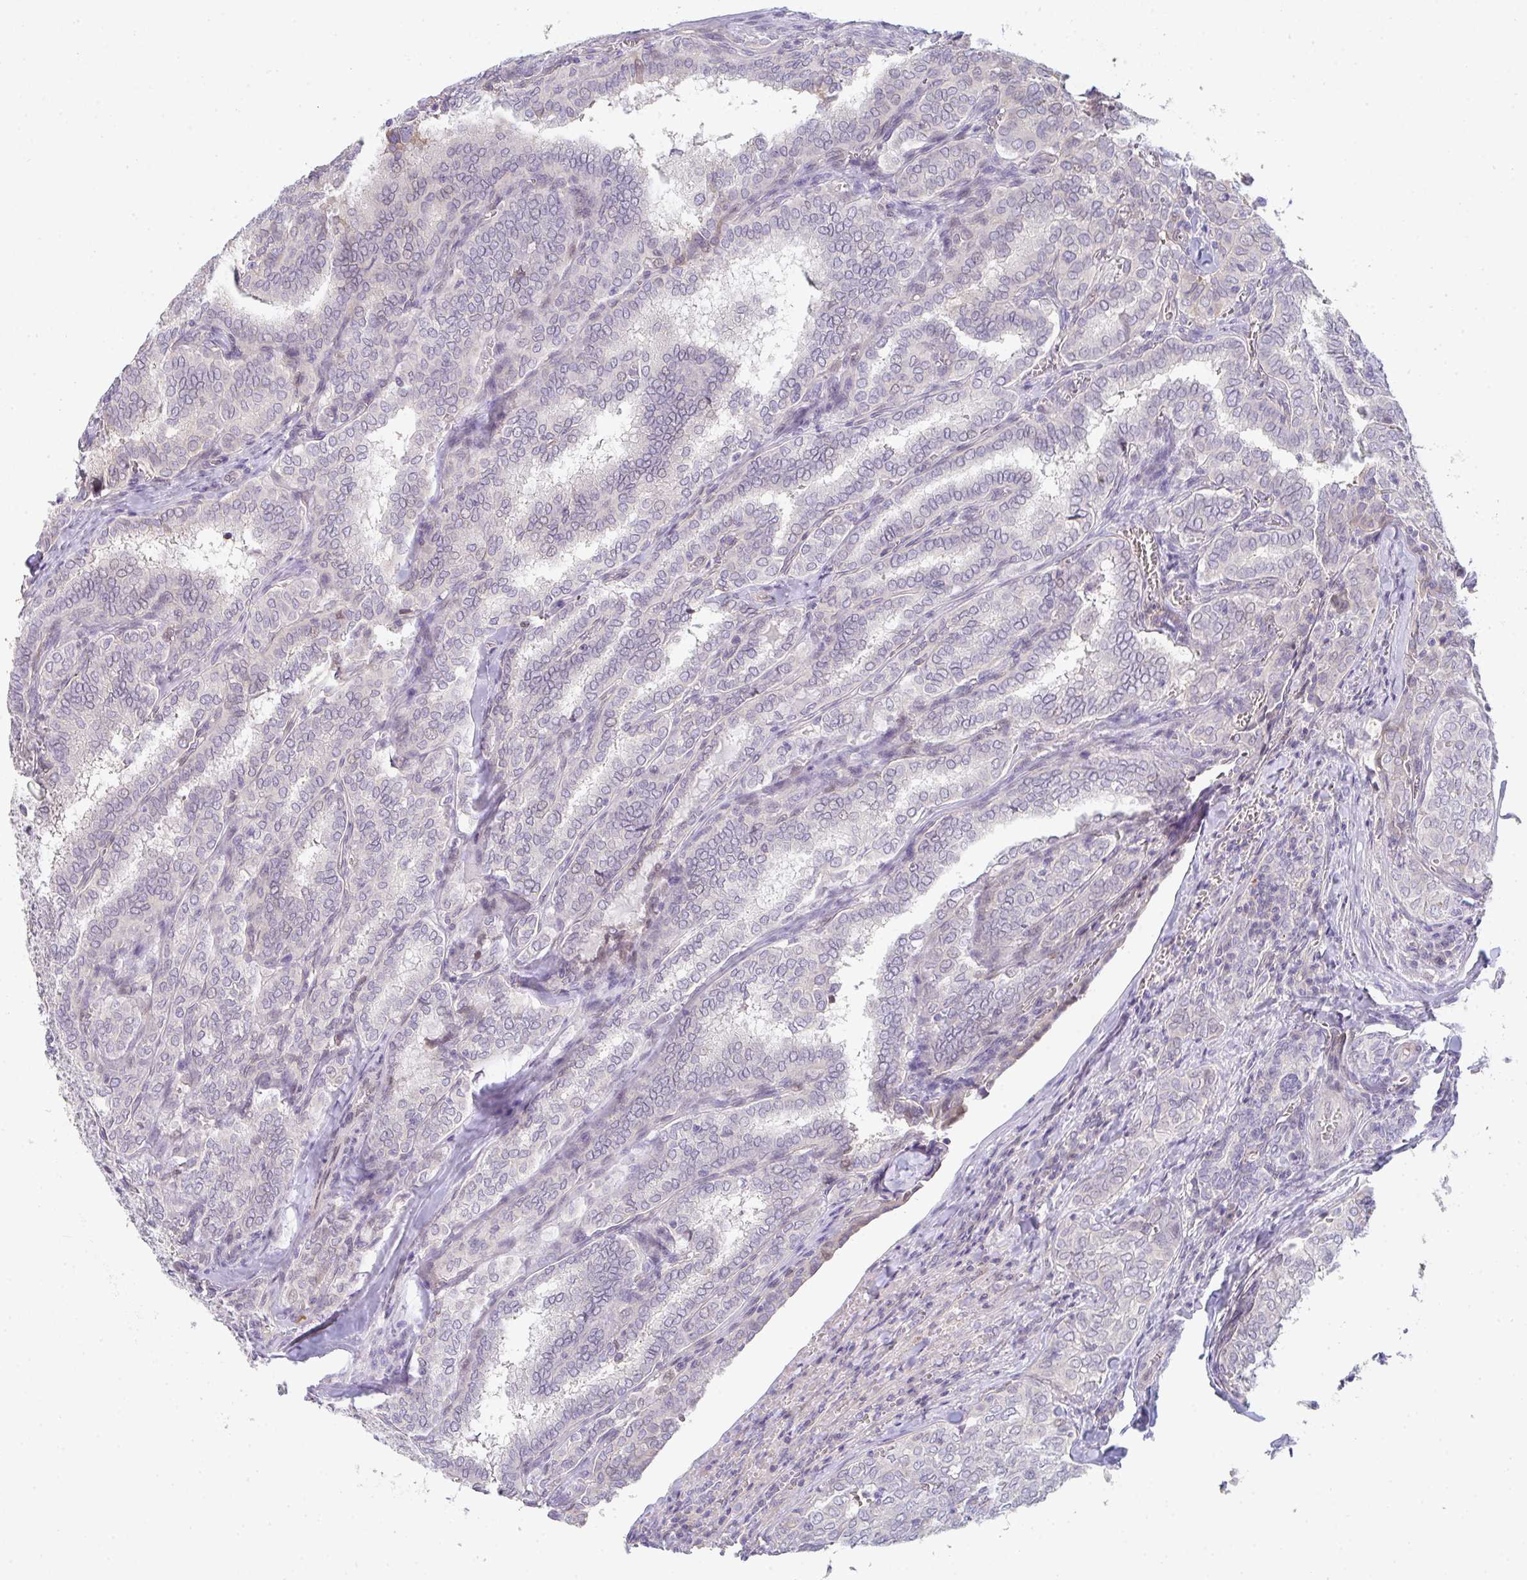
{"staining": {"intensity": "negative", "quantity": "none", "location": "none"}, "tissue": "thyroid cancer", "cell_type": "Tumor cells", "image_type": "cancer", "snomed": [{"axis": "morphology", "description": "Papillary adenocarcinoma, NOS"}, {"axis": "topography", "description": "Thyroid gland"}], "caption": "DAB immunohistochemical staining of thyroid papillary adenocarcinoma shows no significant staining in tumor cells.", "gene": "TNFRSF10A", "patient": {"sex": "female", "age": 30}}